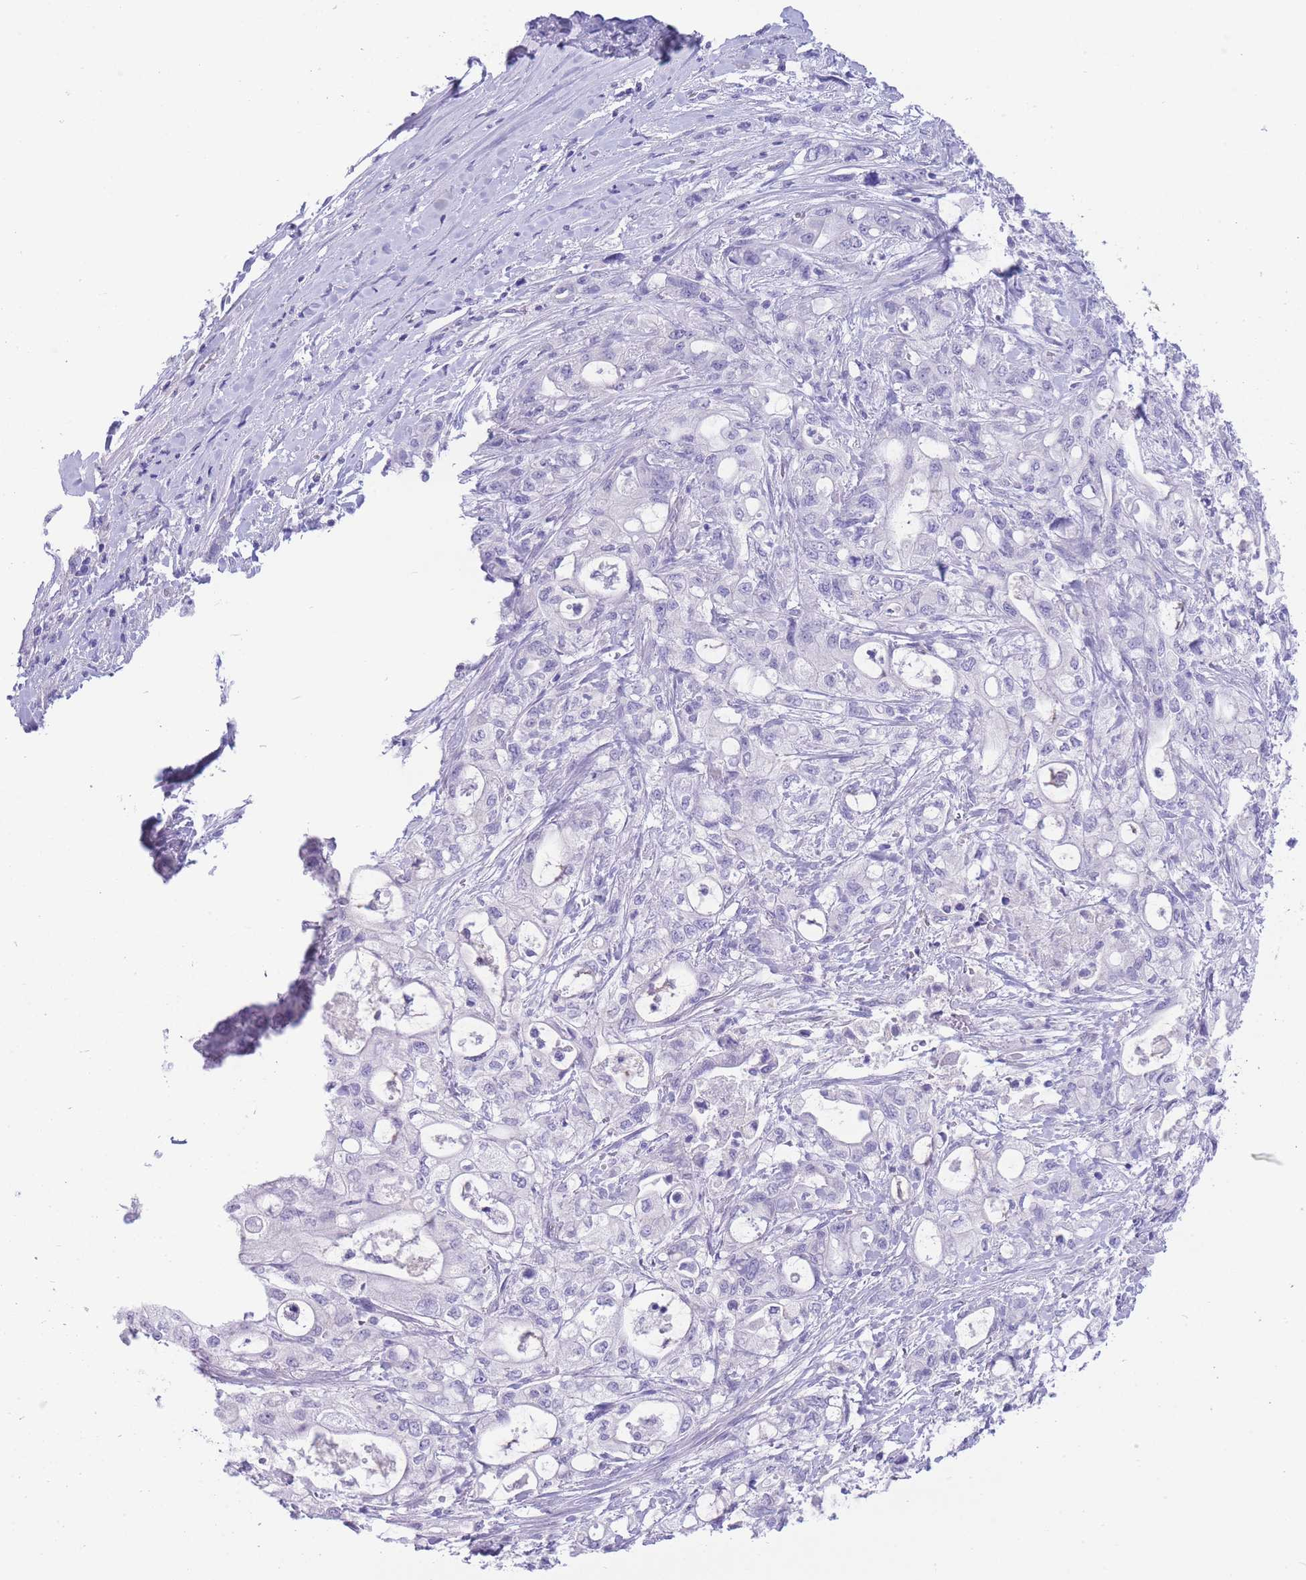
{"staining": {"intensity": "negative", "quantity": "none", "location": "none"}, "tissue": "pancreatic cancer", "cell_type": "Tumor cells", "image_type": "cancer", "snomed": [{"axis": "morphology", "description": "Adenocarcinoma, NOS"}, {"axis": "topography", "description": "Pancreas"}], "caption": "This histopathology image is of pancreatic cancer stained with immunohistochemistry (IHC) to label a protein in brown with the nuclei are counter-stained blue. There is no expression in tumor cells.", "gene": "ASAP3", "patient": {"sex": "male", "age": 79}}